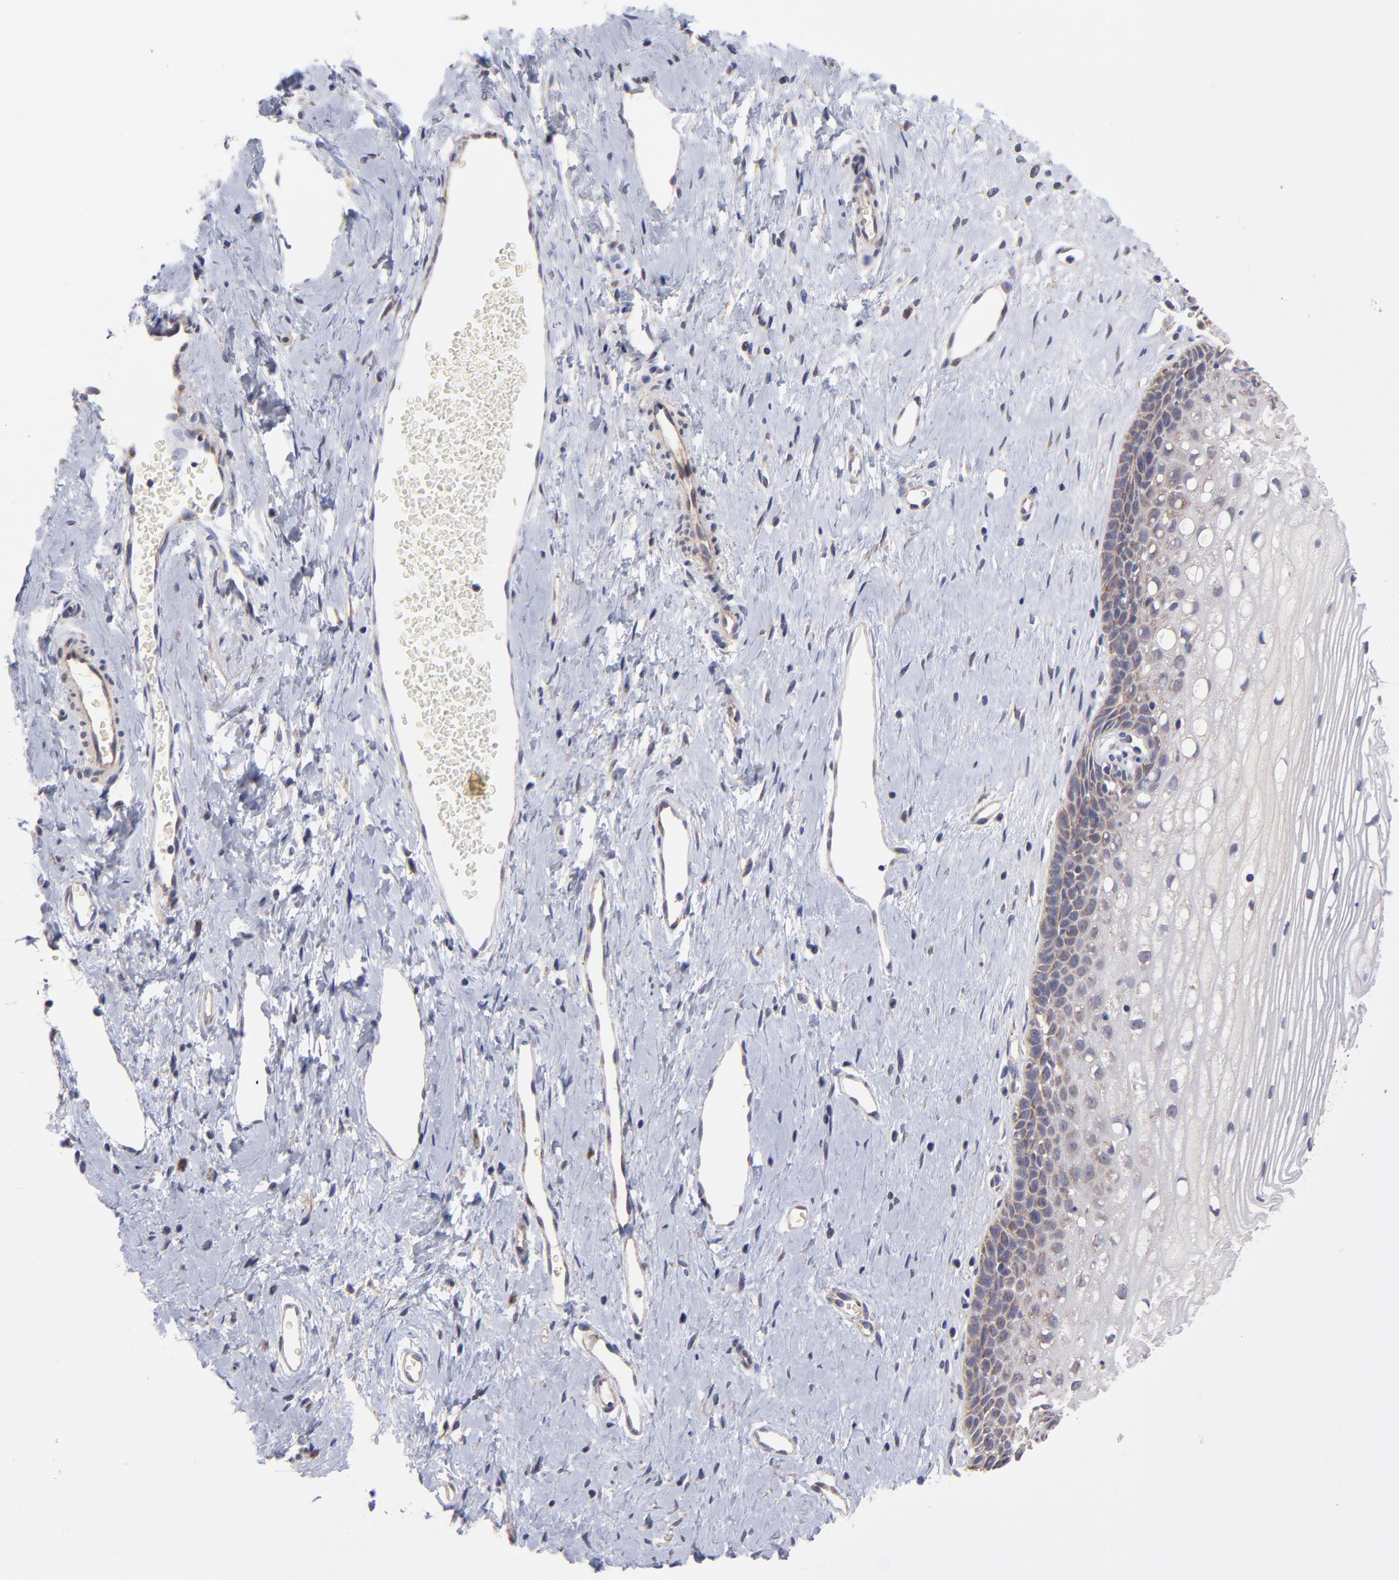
{"staining": {"intensity": "moderate", "quantity": "25%-75%", "location": "cytoplasmic/membranous"}, "tissue": "cervix", "cell_type": "Glandular cells", "image_type": "normal", "snomed": [{"axis": "morphology", "description": "Normal tissue, NOS"}, {"axis": "topography", "description": "Cervix"}], "caption": "Normal cervix demonstrates moderate cytoplasmic/membranous staining in about 25%-75% of glandular cells, visualized by immunohistochemistry. The protein of interest is stained brown, and the nuclei are stained in blue (DAB (3,3'-diaminobenzidine) IHC with brightfield microscopy, high magnification).", "gene": "UBE2H", "patient": {"sex": "female", "age": 40}}